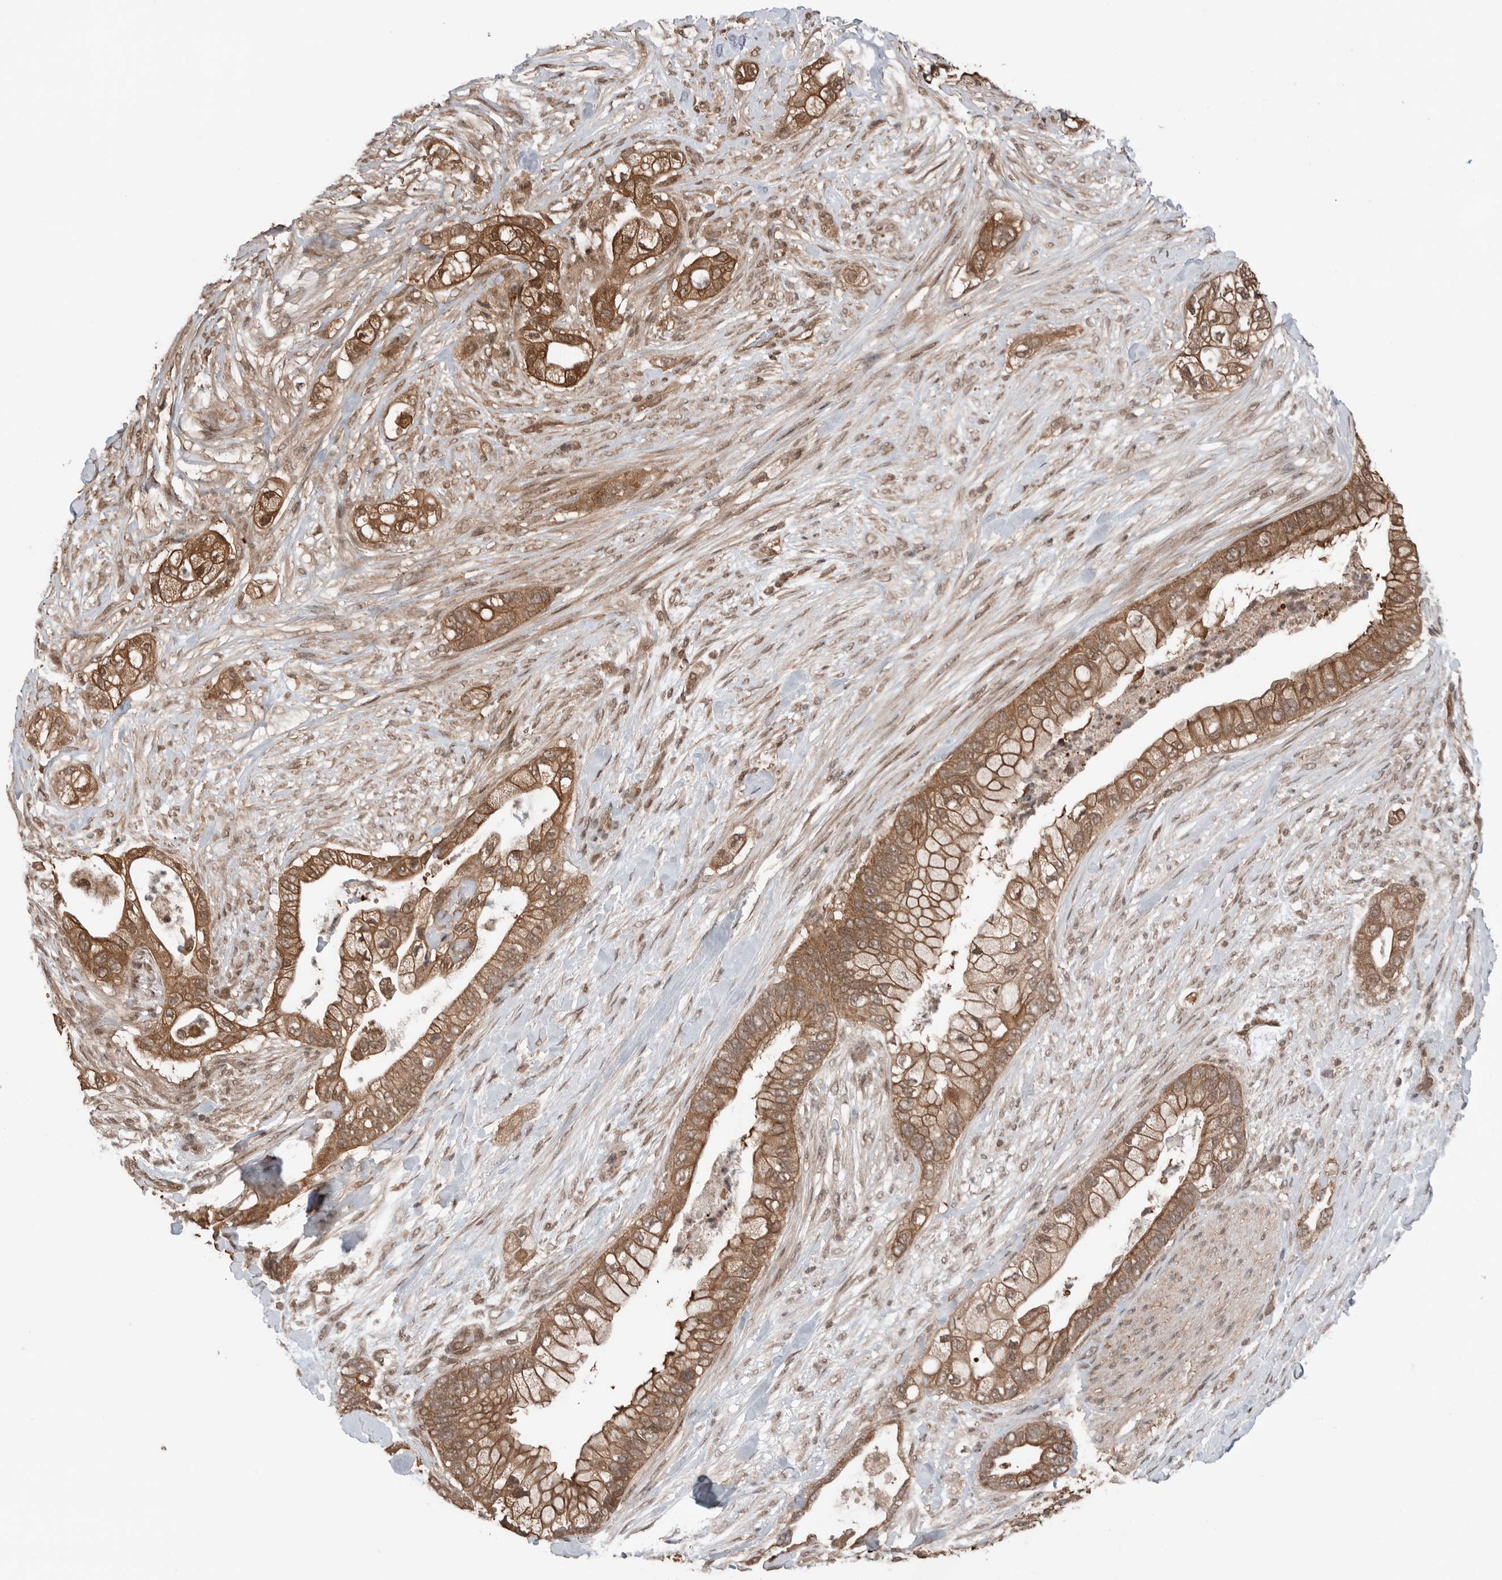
{"staining": {"intensity": "moderate", "quantity": ">75%", "location": "cytoplasmic/membranous,nuclear"}, "tissue": "pancreatic cancer", "cell_type": "Tumor cells", "image_type": "cancer", "snomed": [{"axis": "morphology", "description": "Adenocarcinoma, NOS"}, {"axis": "topography", "description": "Pancreas"}], "caption": "Moderate cytoplasmic/membranous and nuclear staining for a protein is identified in approximately >75% of tumor cells of pancreatic cancer using immunohistochemistry (IHC).", "gene": "PEAK1", "patient": {"sex": "male", "age": 53}}